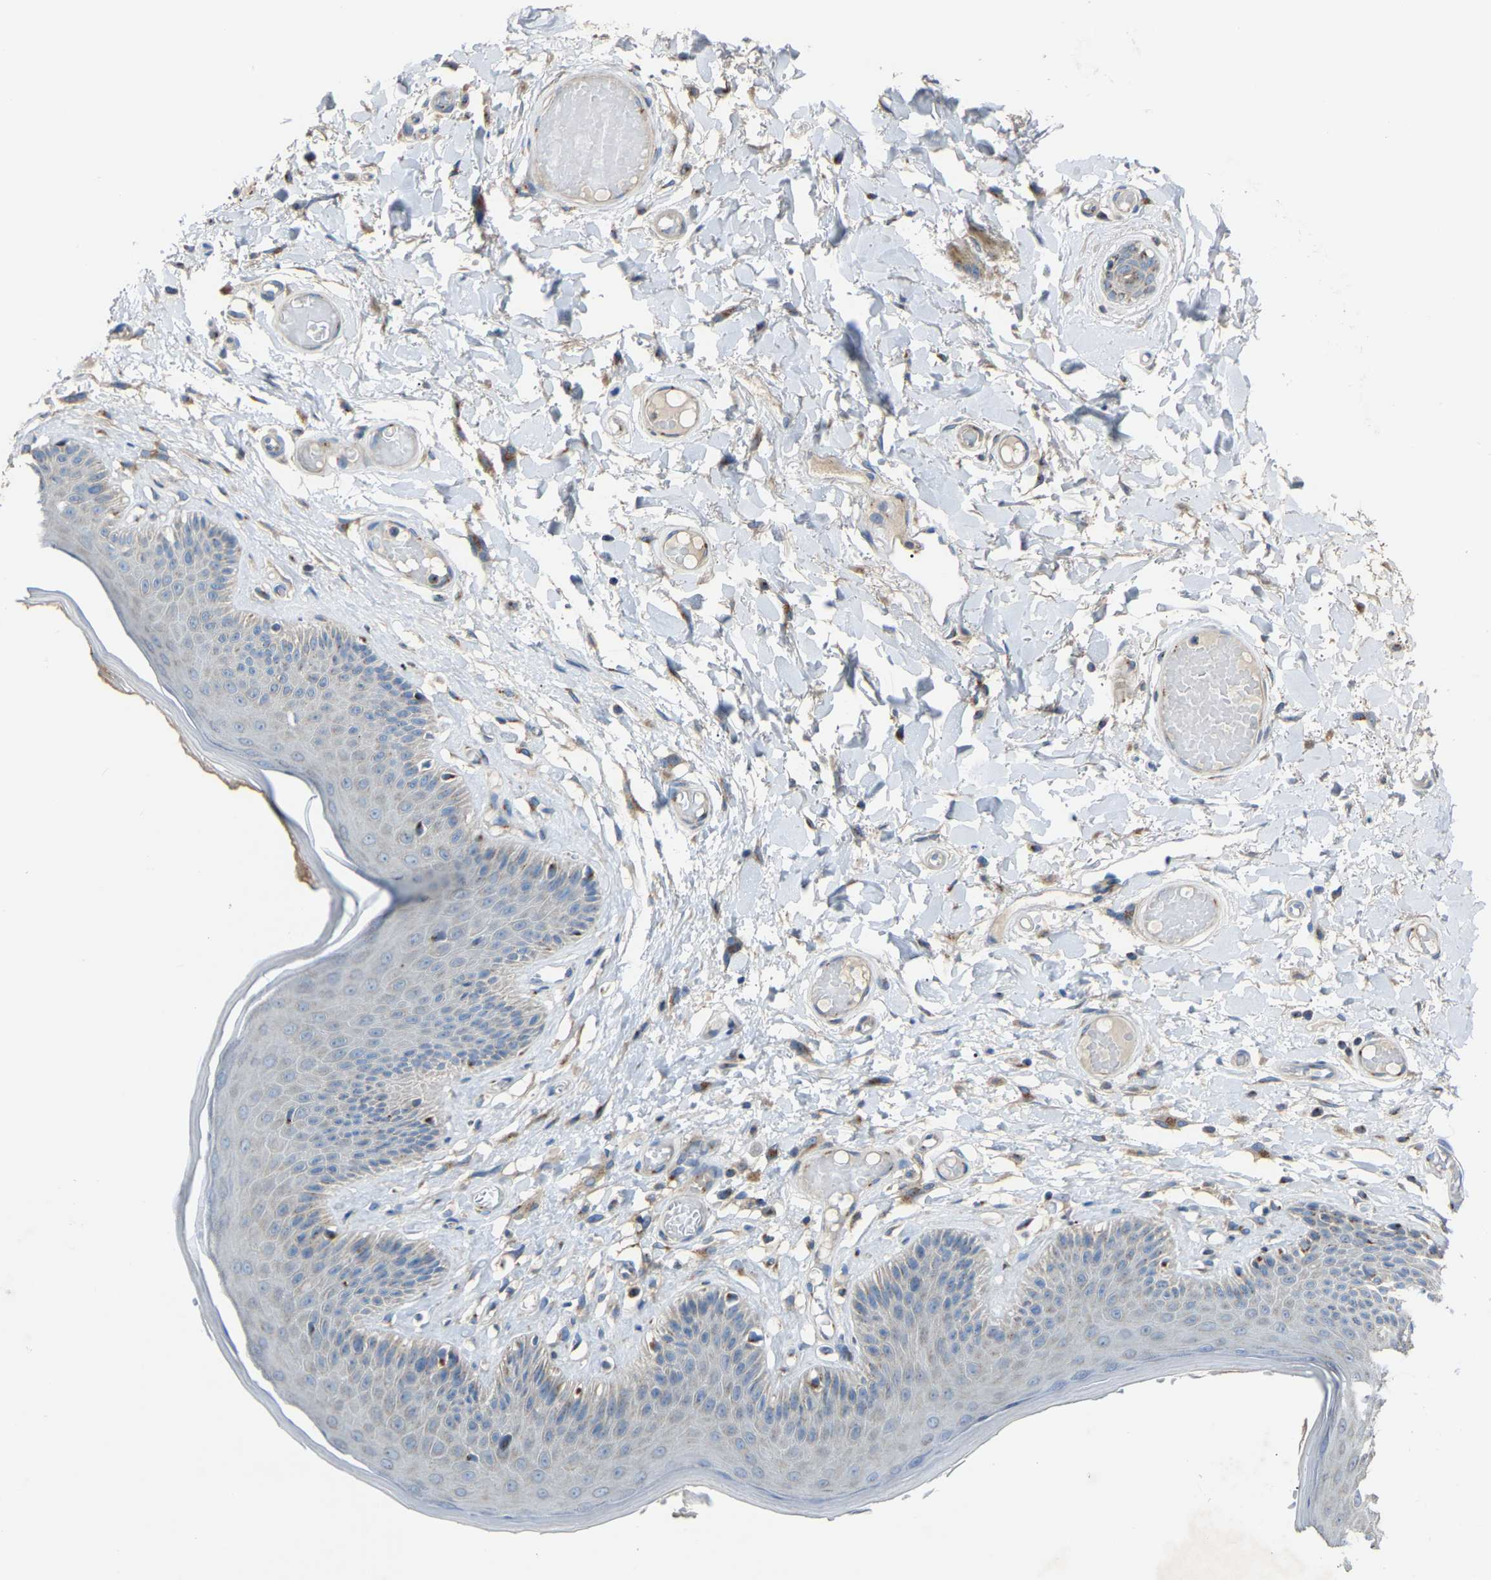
{"staining": {"intensity": "weak", "quantity": "25%-75%", "location": "cytoplasmic/membranous"}, "tissue": "skin", "cell_type": "Epidermal cells", "image_type": "normal", "snomed": [{"axis": "morphology", "description": "Normal tissue, NOS"}, {"axis": "topography", "description": "Vulva"}], "caption": "Immunohistochemical staining of unremarkable human skin exhibits weak cytoplasmic/membranous protein staining in approximately 25%-75% of epidermal cells. The staining was performed using DAB to visualize the protein expression in brown, while the nuclei were stained in blue with hematoxylin (Magnification: 20x).", "gene": "CANT1", "patient": {"sex": "female", "age": 73}}